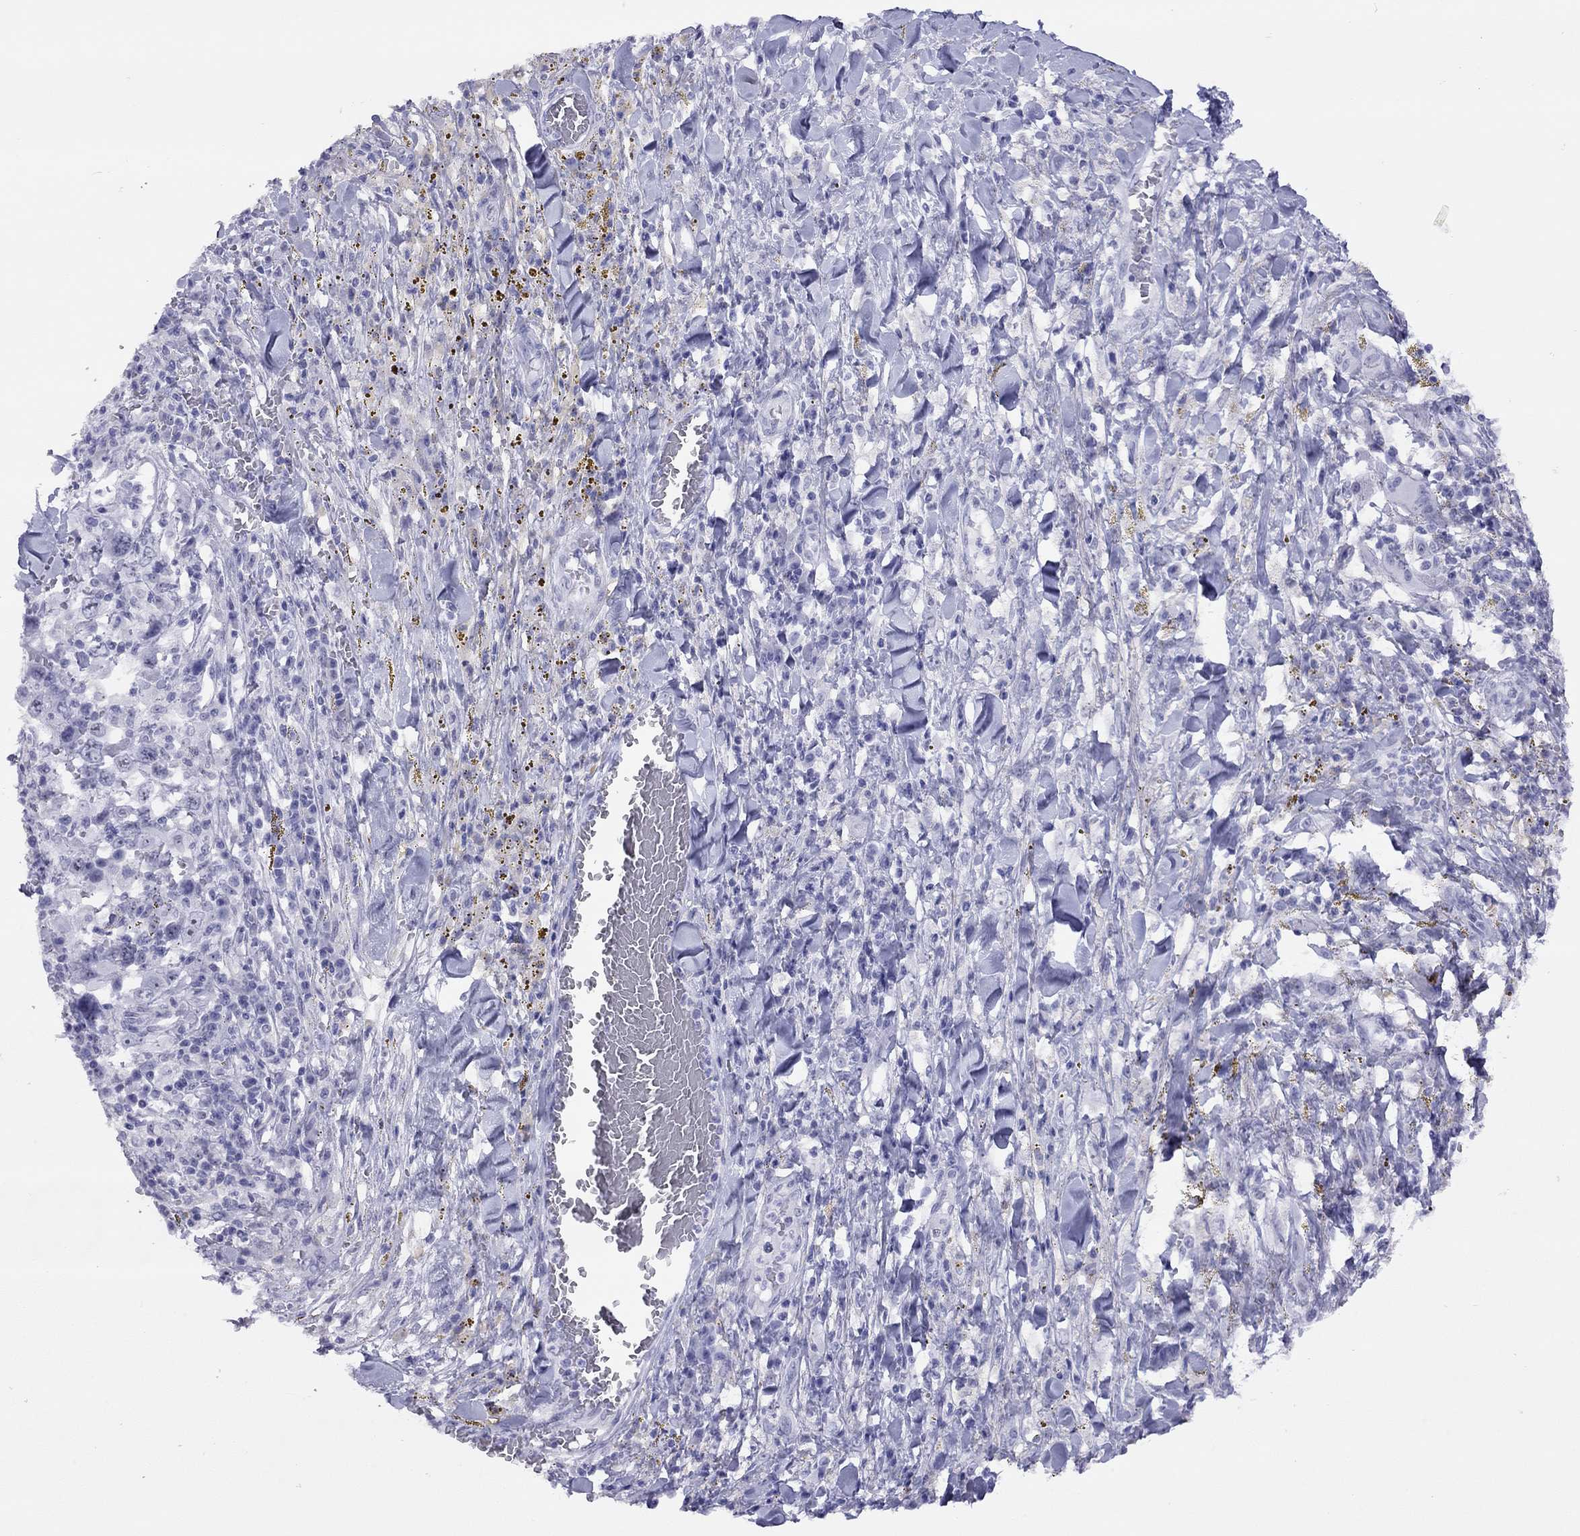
{"staining": {"intensity": "negative", "quantity": "none", "location": "none"}, "tissue": "melanoma", "cell_type": "Tumor cells", "image_type": "cancer", "snomed": [{"axis": "morphology", "description": "Malignant melanoma, NOS"}, {"axis": "topography", "description": "Skin"}], "caption": "IHC histopathology image of malignant melanoma stained for a protein (brown), which demonstrates no positivity in tumor cells.", "gene": "LYAR", "patient": {"sex": "female", "age": 91}}